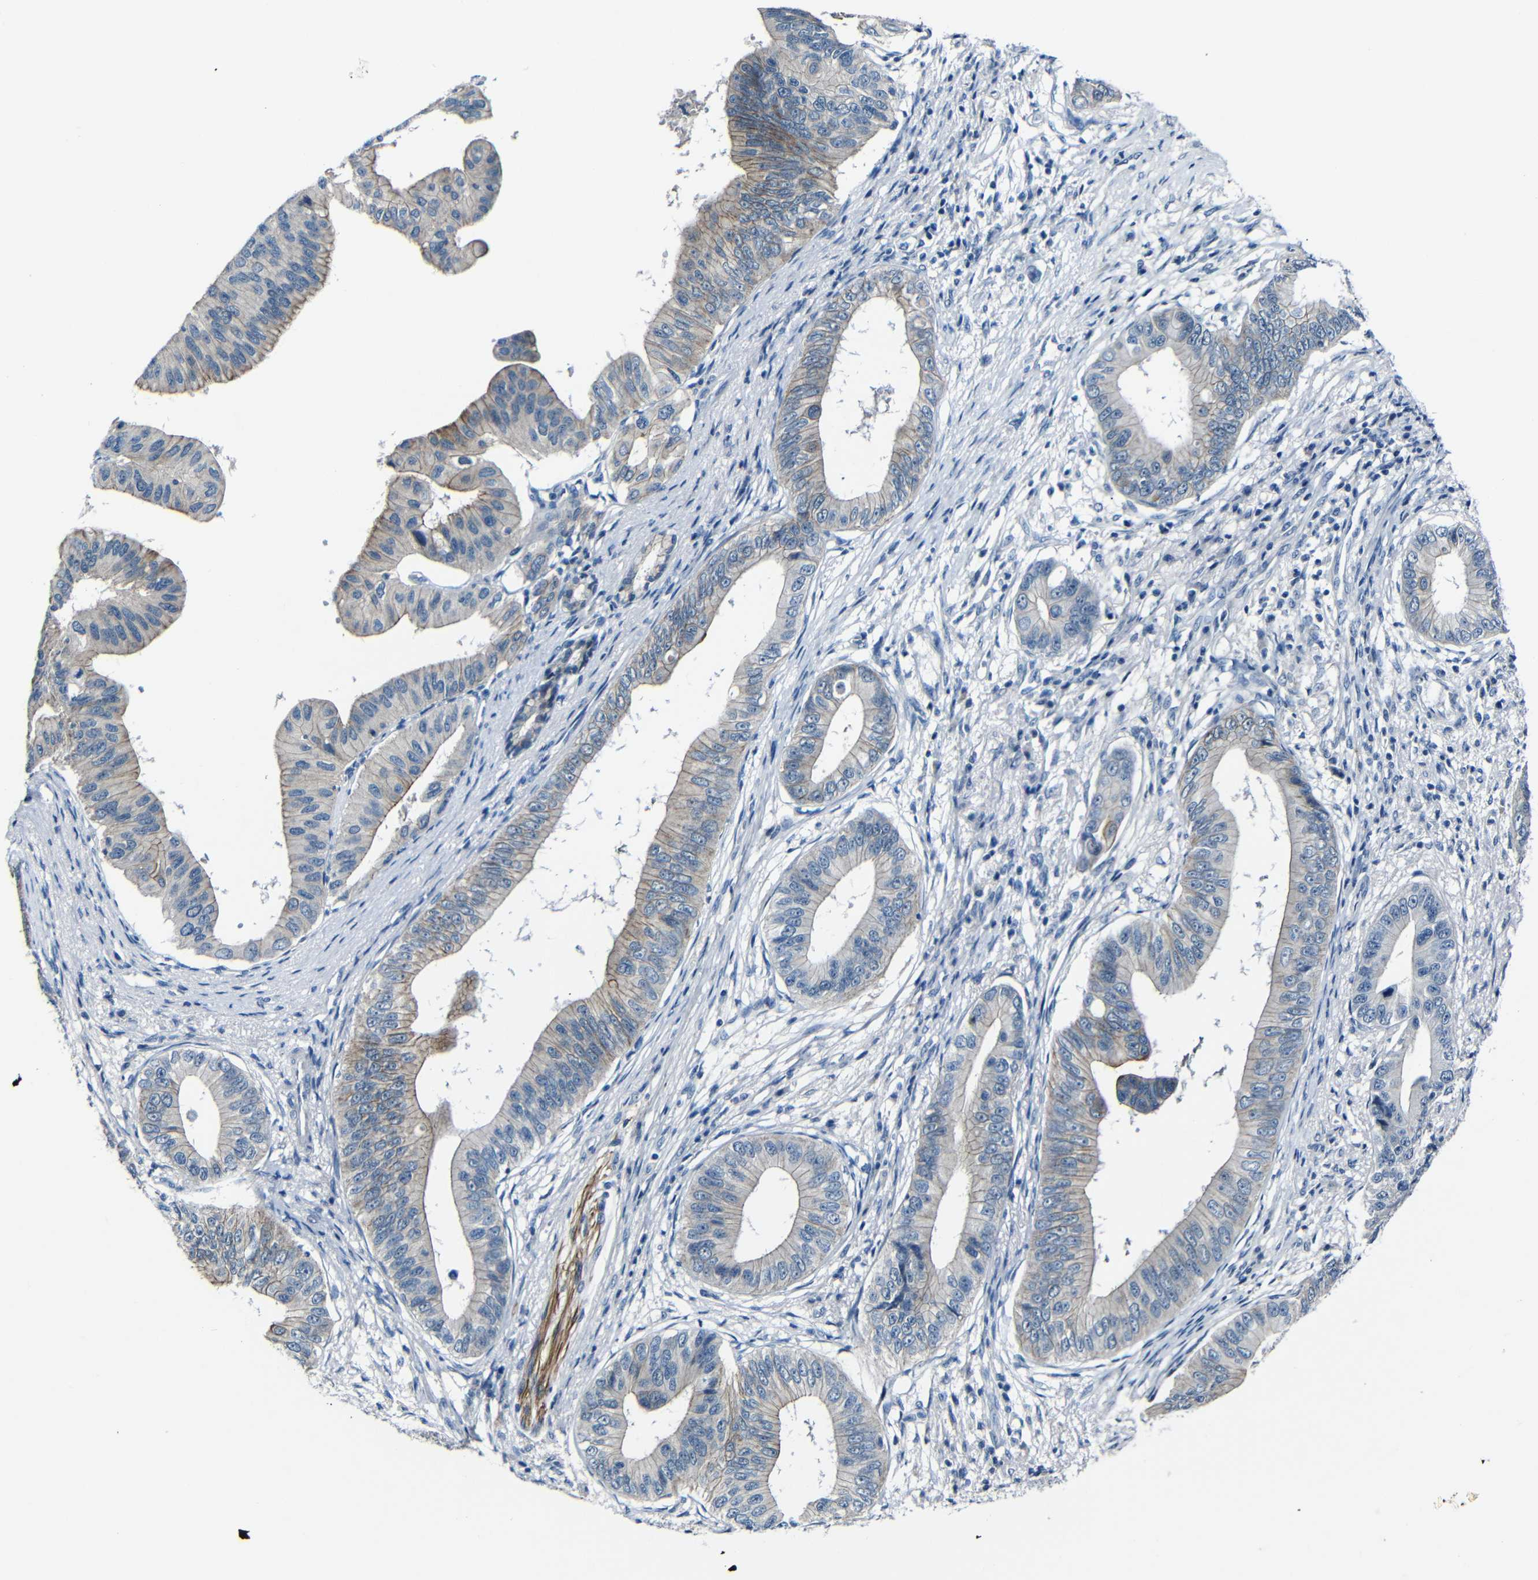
{"staining": {"intensity": "weak", "quantity": "25%-75%", "location": "cytoplasmic/membranous"}, "tissue": "pancreatic cancer", "cell_type": "Tumor cells", "image_type": "cancer", "snomed": [{"axis": "morphology", "description": "Adenocarcinoma, NOS"}, {"axis": "topography", "description": "Pancreas"}], "caption": "There is low levels of weak cytoplasmic/membranous expression in tumor cells of pancreatic cancer (adenocarcinoma), as demonstrated by immunohistochemical staining (brown color).", "gene": "ANK3", "patient": {"sex": "male", "age": 77}}